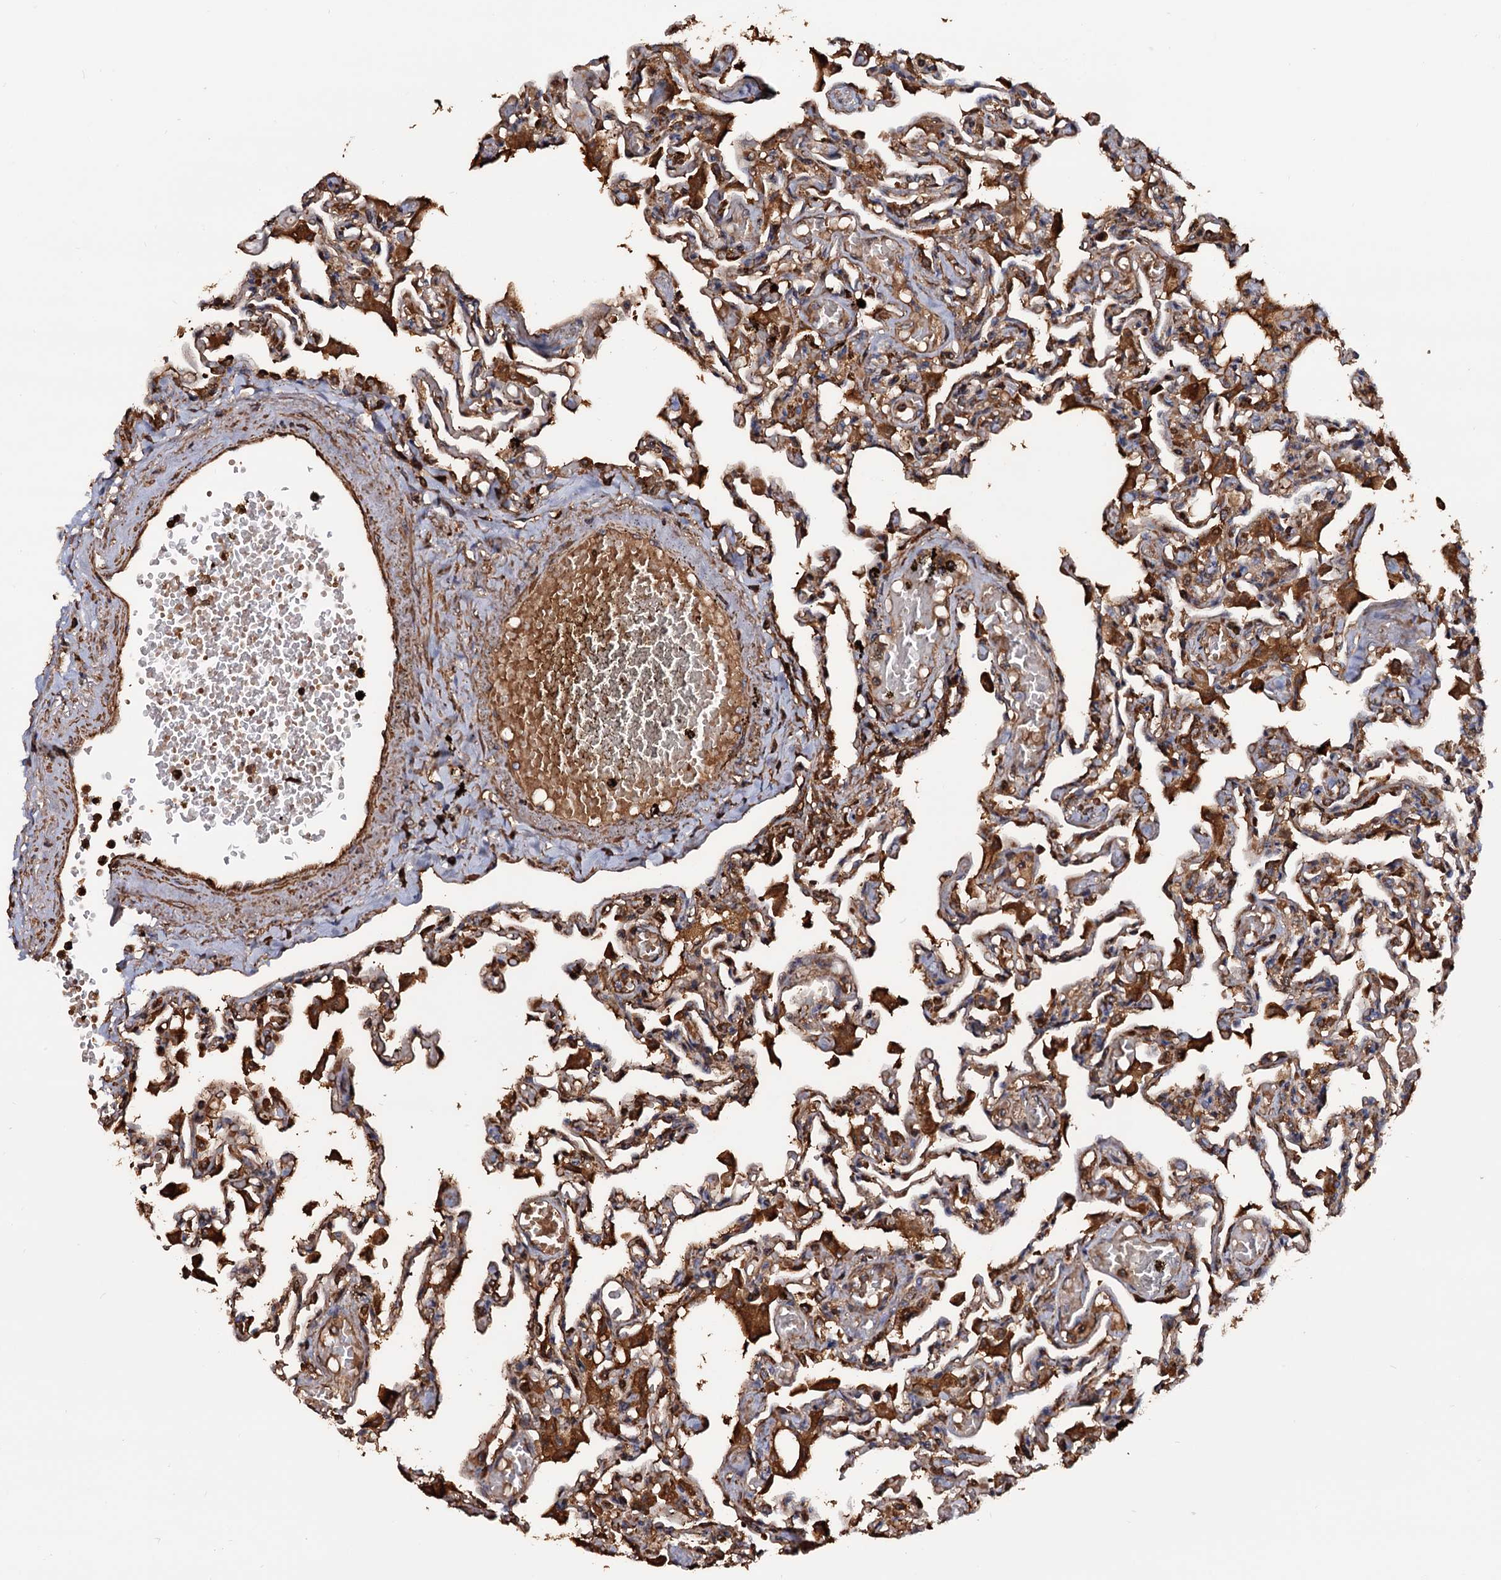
{"staining": {"intensity": "moderate", "quantity": ">75%", "location": "cytoplasmic/membranous"}, "tissue": "lung", "cell_type": "Alveolar cells", "image_type": "normal", "snomed": [{"axis": "morphology", "description": "Normal tissue, NOS"}, {"axis": "topography", "description": "Bronchus"}, {"axis": "topography", "description": "Lung"}], "caption": "IHC histopathology image of benign lung: lung stained using immunohistochemistry exhibits medium levels of moderate protein expression localized specifically in the cytoplasmic/membranous of alveolar cells, appearing as a cytoplasmic/membranous brown color.", "gene": "MRPL42", "patient": {"sex": "female", "age": 49}}